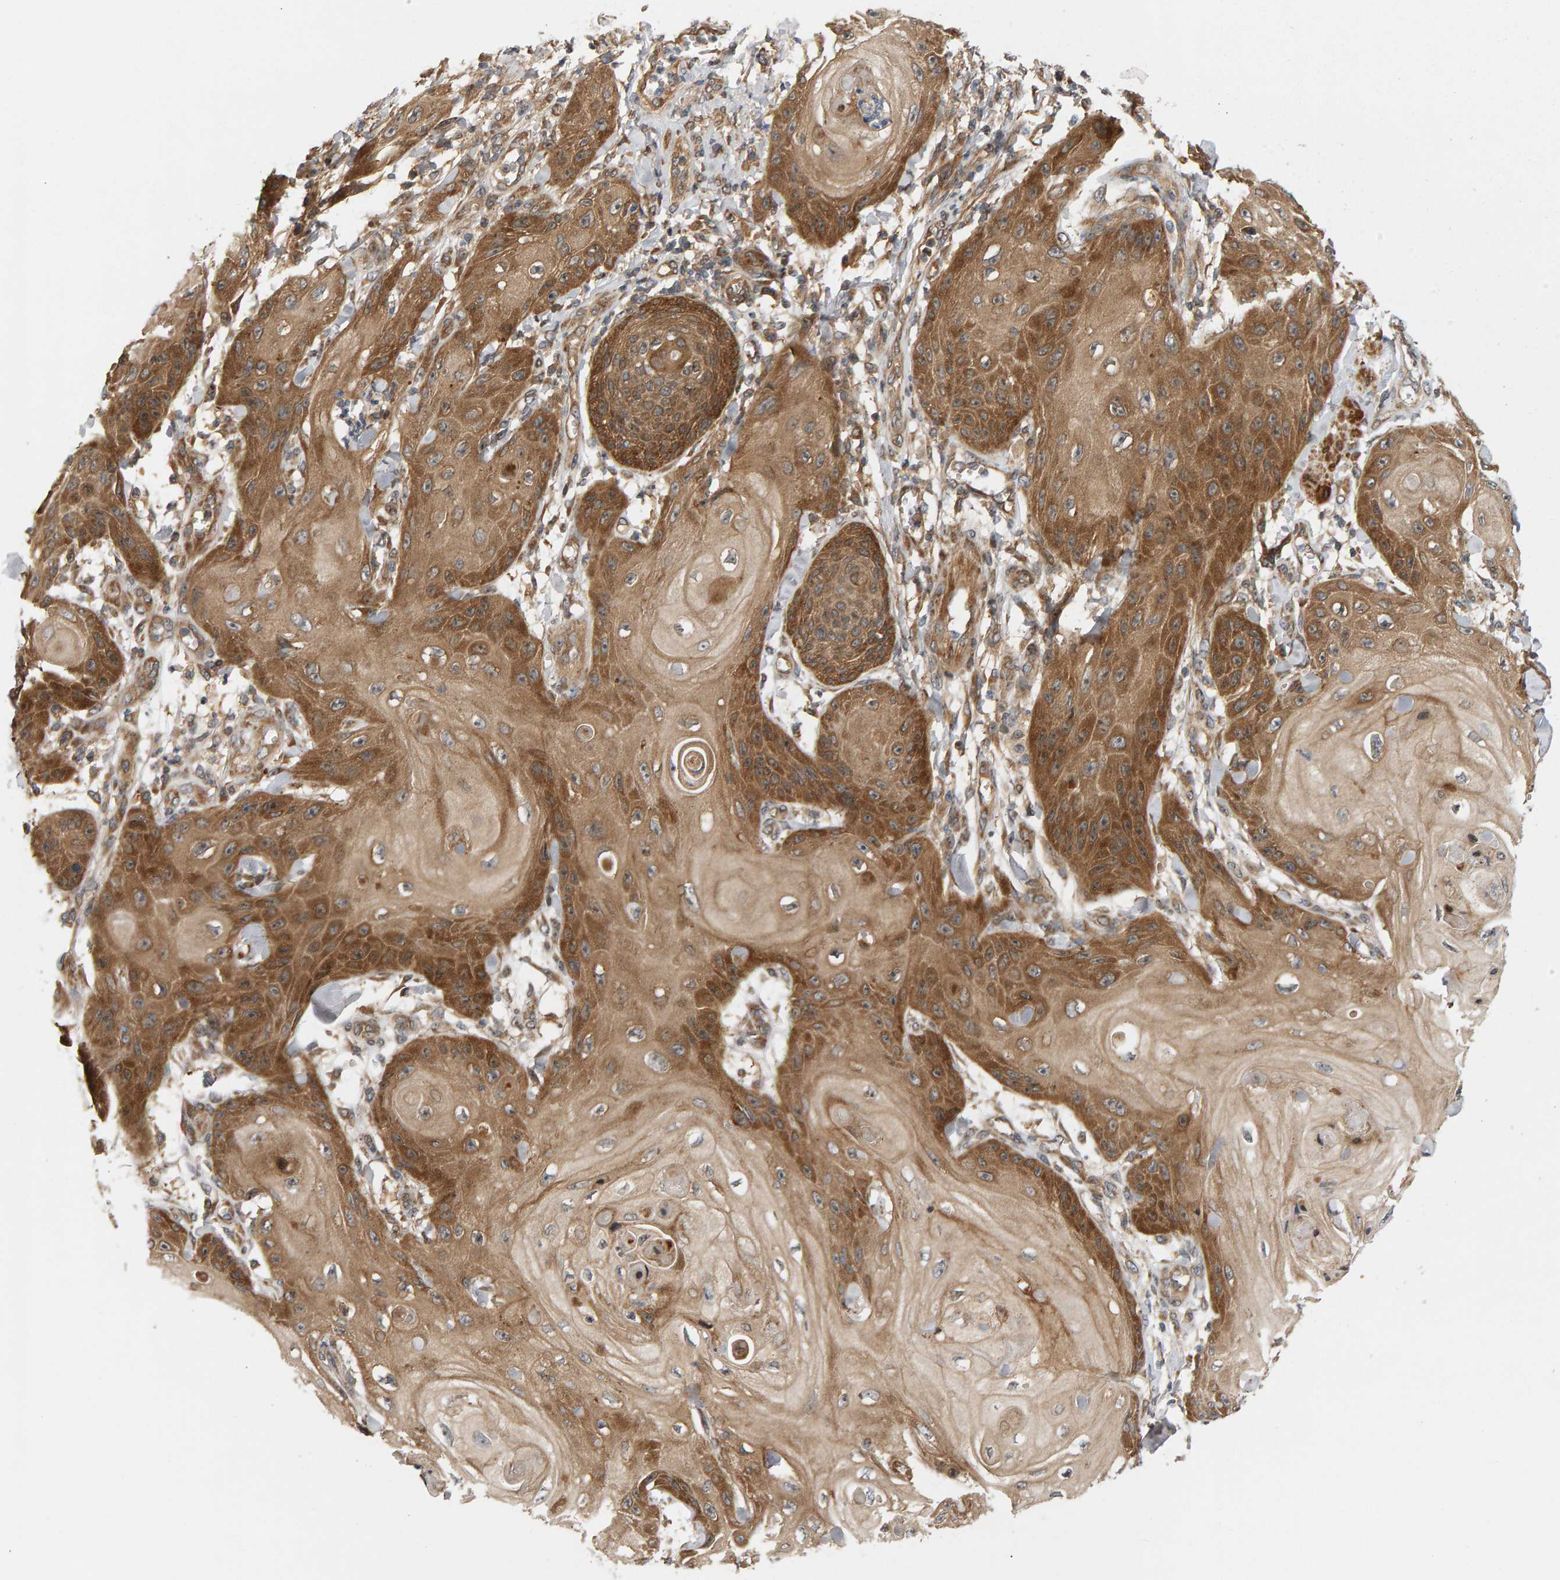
{"staining": {"intensity": "moderate", "quantity": ">75%", "location": "cytoplasmic/membranous"}, "tissue": "skin cancer", "cell_type": "Tumor cells", "image_type": "cancer", "snomed": [{"axis": "morphology", "description": "Squamous cell carcinoma, NOS"}, {"axis": "topography", "description": "Skin"}], "caption": "This is an image of IHC staining of skin cancer, which shows moderate staining in the cytoplasmic/membranous of tumor cells.", "gene": "BAHCC1", "patient": {"sex": "male", "age": 74}}